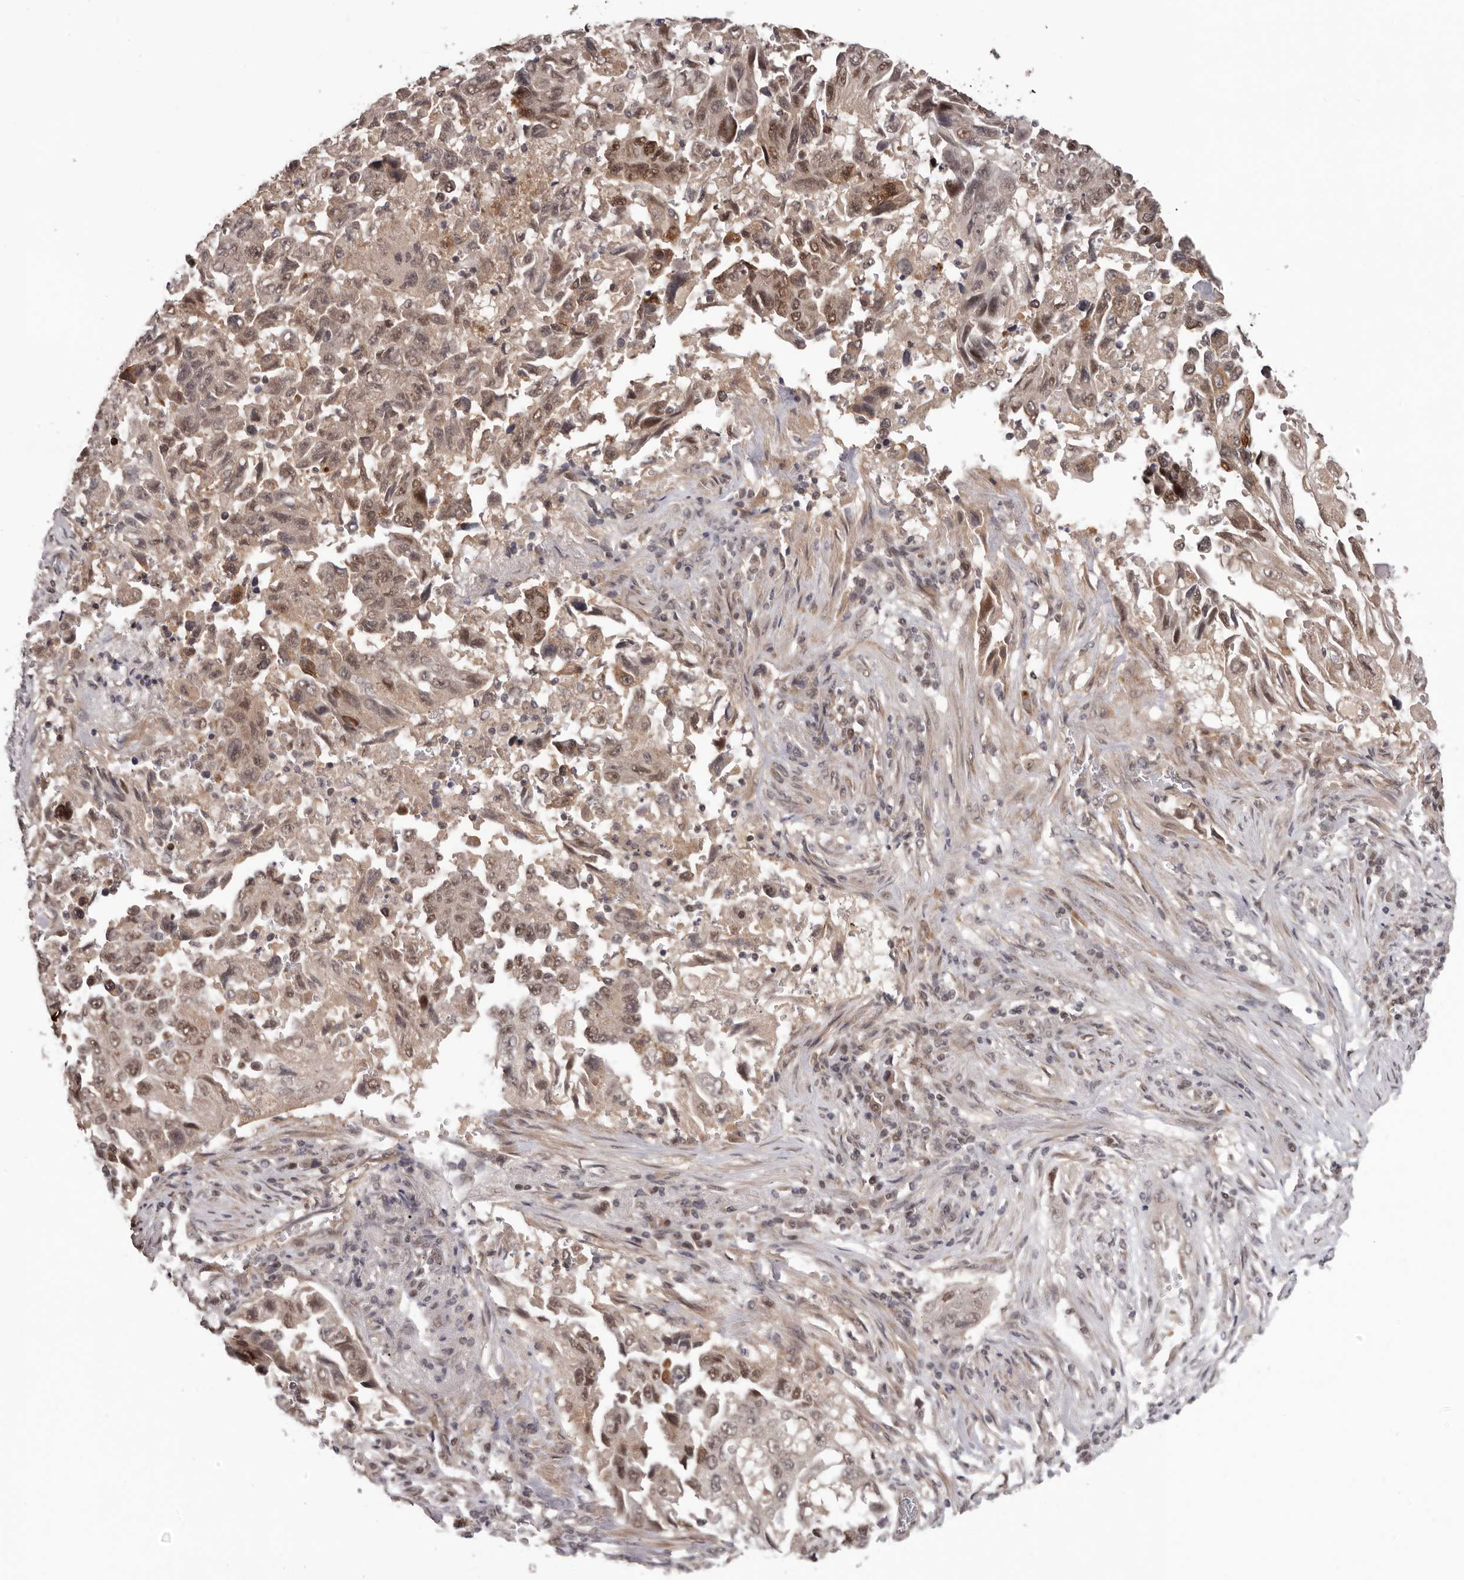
{"staining": {"intensity": "moderate", "quantity": ">75%", "location": "cytoplasmic/membranous,nuclear"}, "tissue": "lung cancer", "cell_type": "Tumor cells", "image_type": "cancer", "snomed": [{"axis": "morphology", "description": "Adenocarcinoma, NOS"}, {"axis": "topography", "description": "Lung"}], "caption": "A micrograph of lung adenocarcinoma stained for a protein displays moderate cytoplasmic/membranous and nuclear brown staining in tumor cells.", "gene": "TBX5", "patient": {"sex": "female", "age": 51}}